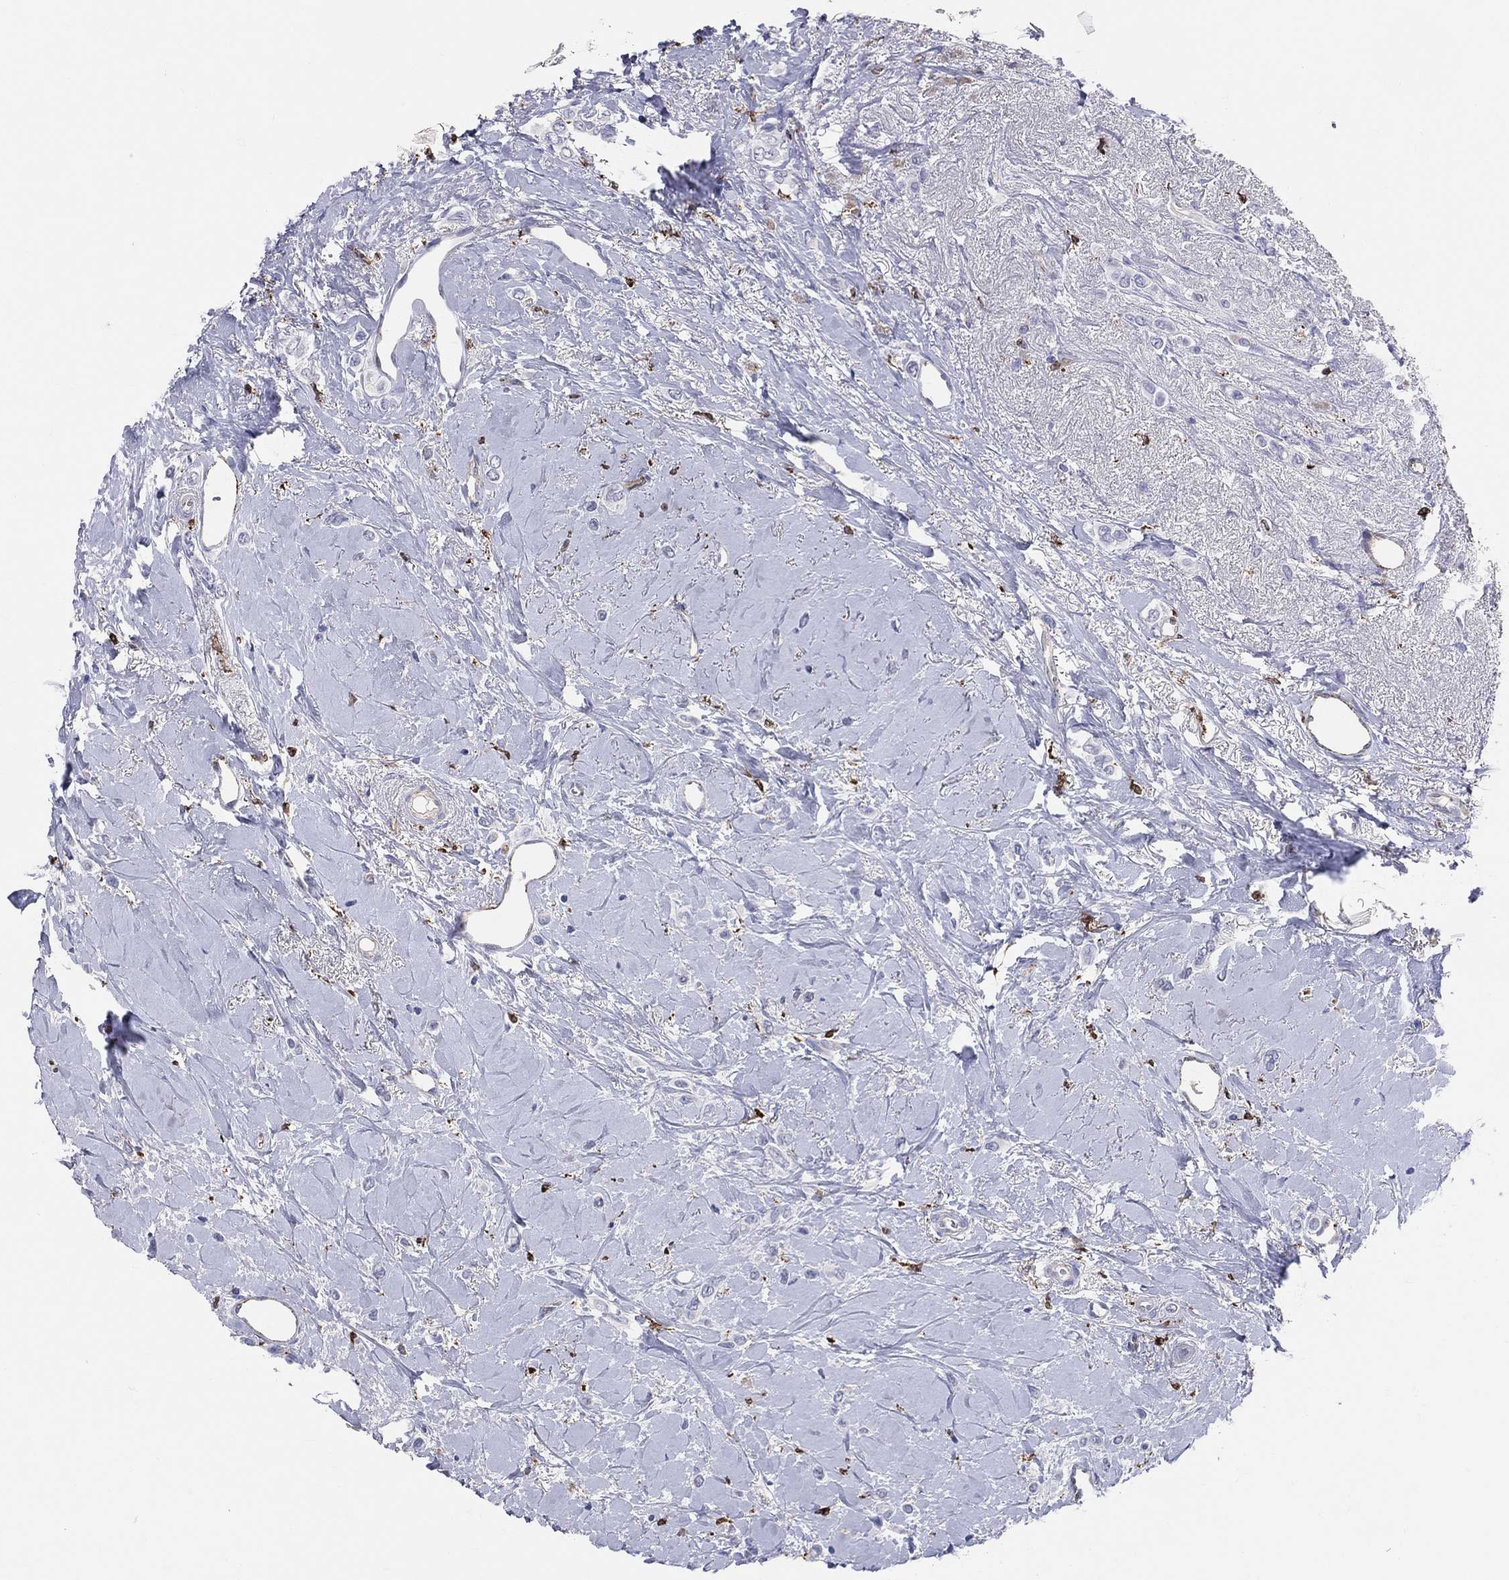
{"staining": {"intensity": "negative", "quantity": "none", "location": "none"}, "tissue": "breast cancer", "cell_type": "Tumor cells", "image_type": "cancer", "snomed": [{"axis": "morphology", "description": "Lobular carcinoma"}, {"axis": "topography", "description": "Breast"}], "caption": "Breast lobular carcinoma was stained to show a protein in brown. There is no significant expression in tumor cells. (DAB (3,3'-diaminobenzidine) immunohistochemistry (IHC) visualized using brightfield microscopy, high magnification).", "gene": "CD74", "patient": {"sex": "female", "age": 66}}